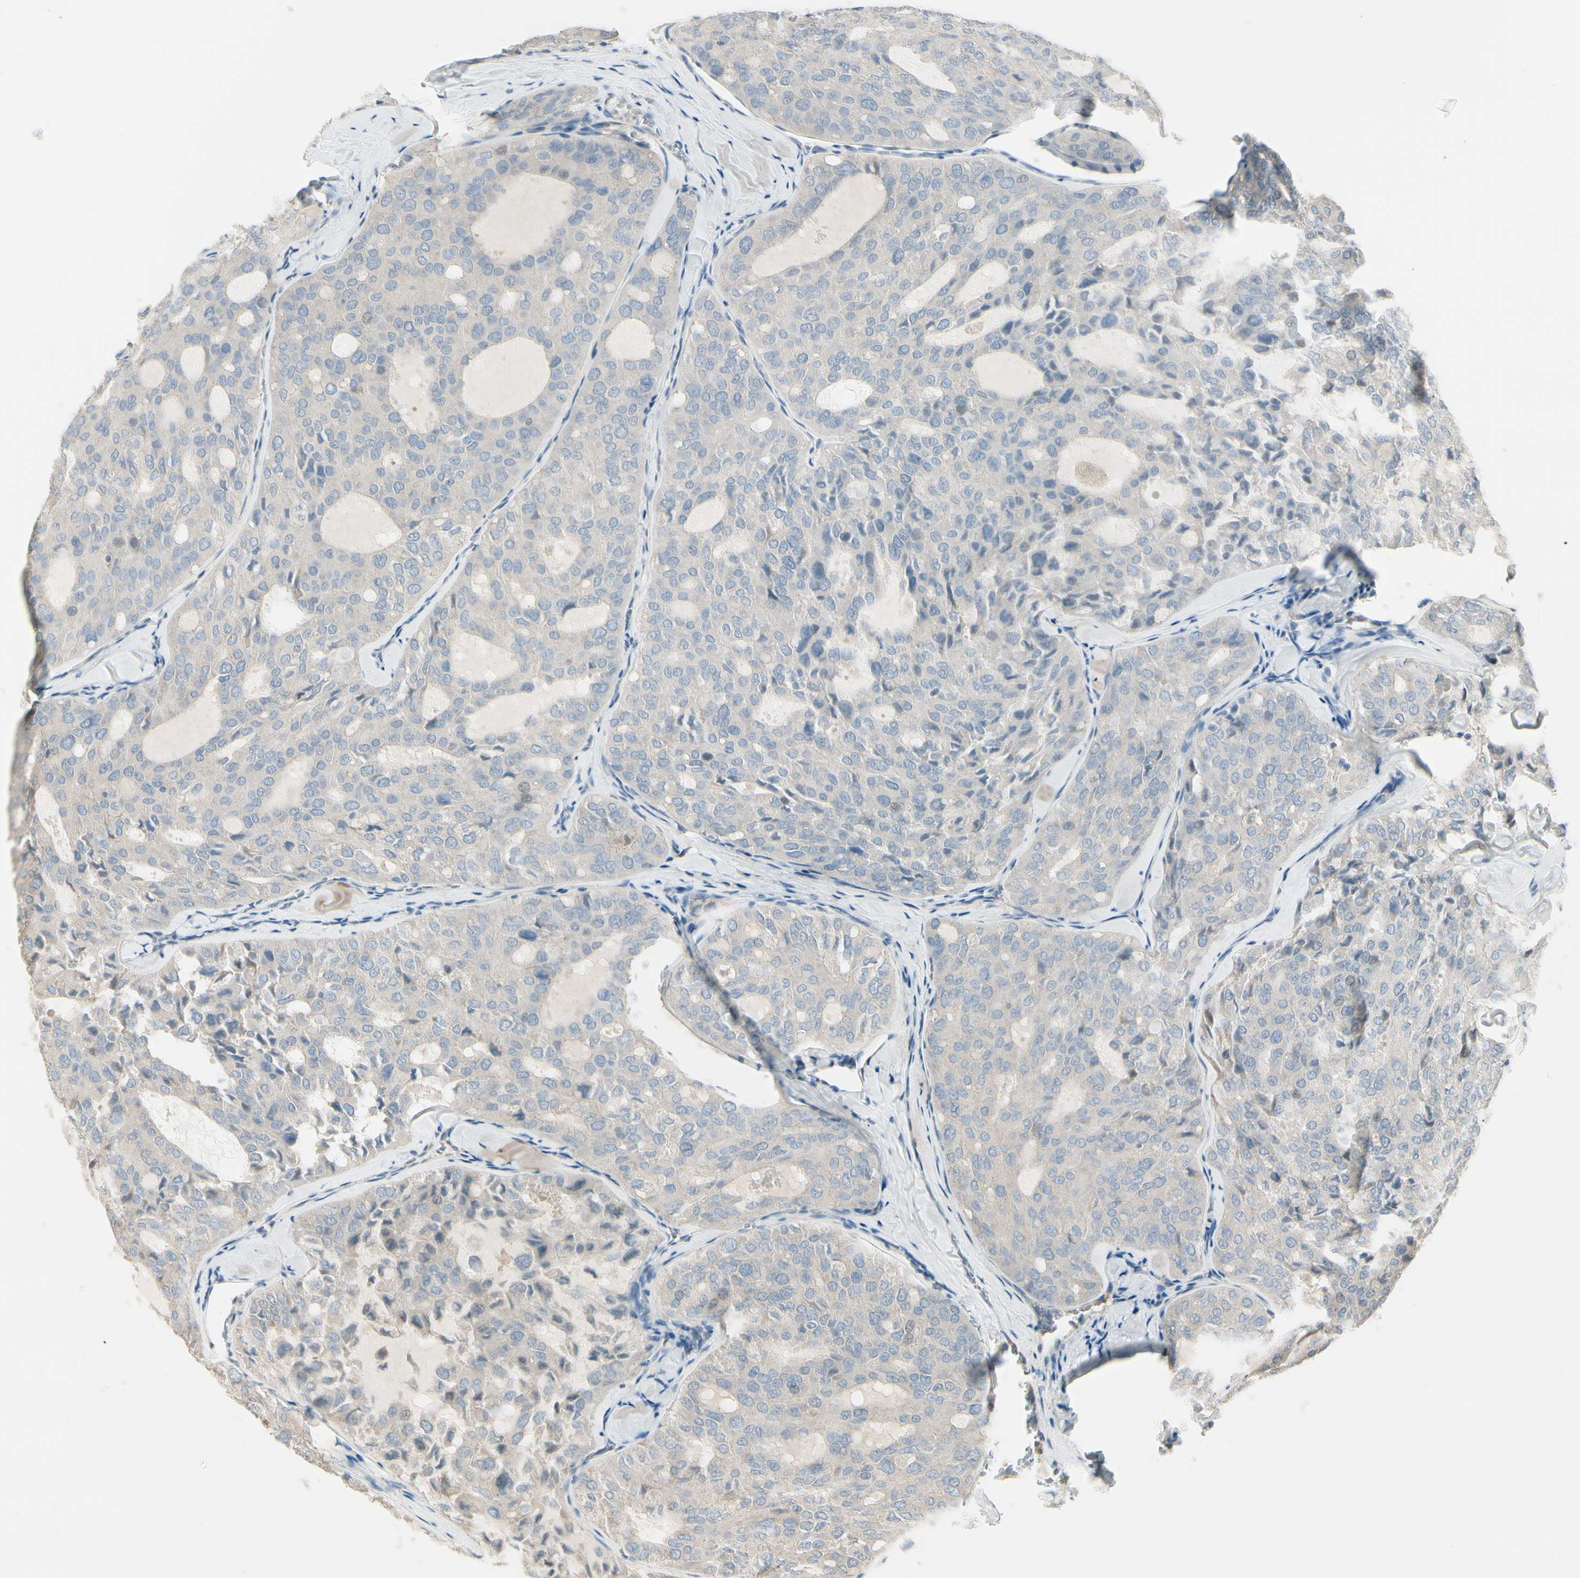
{"staining": {"intensity": "negative", "quantity": "none", "location": "none"}, "tissue": "thyroid cancer", "cell_type": "Tumor cells", "image_type": "cancer", "snomed": [{"axis": "morphology", "description": "Follicular adenoma carcinoma, NOS"}, {"axis": "topography", "description": "Thyroid gland"}], "caption": "A micrograph of human follicular adenoma carcinoma (thyroid) is negative for staining in tumor cells.", "gene": "CYP2E1", "patient": {"sex": "male", "age": 75}}